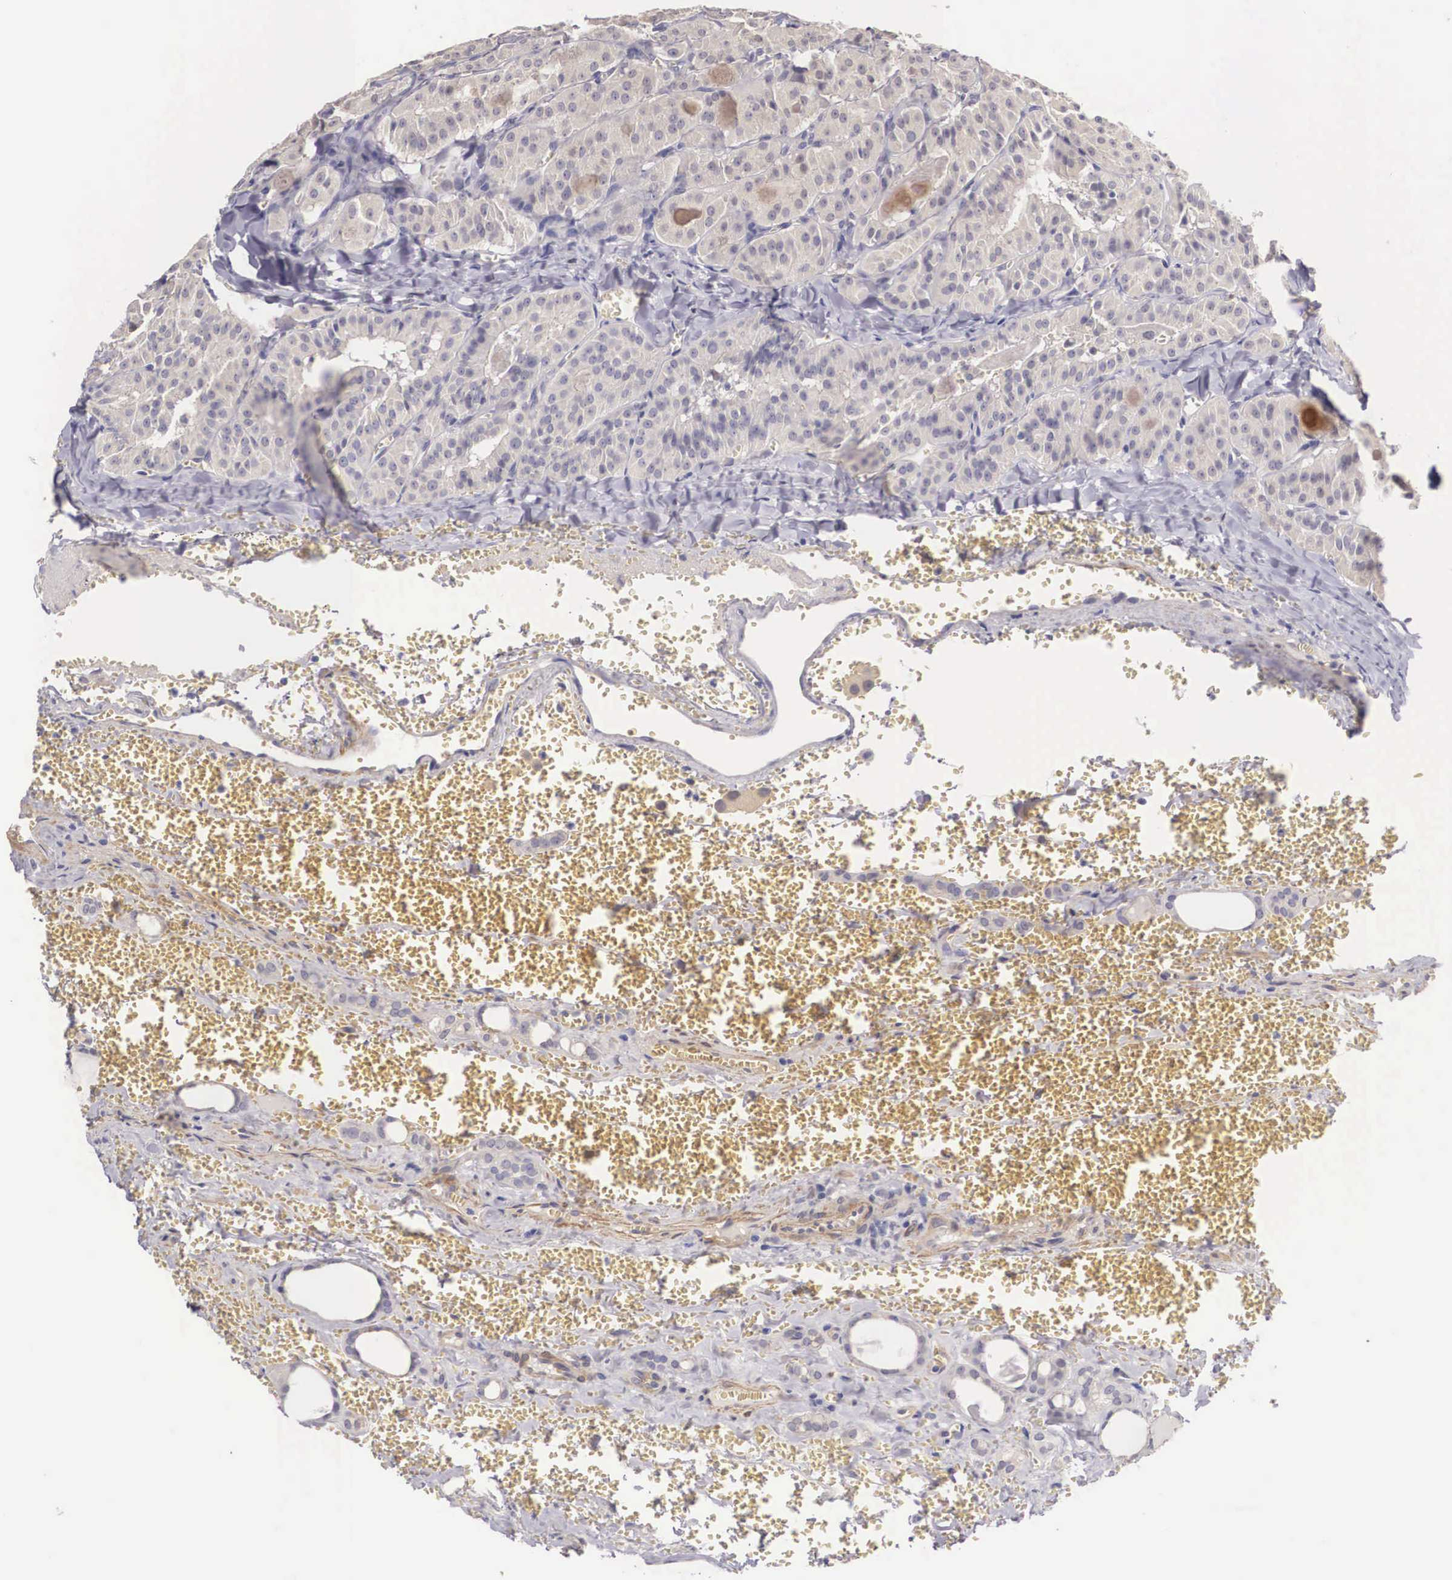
{"staining": {"intensity": "negative", "quantity": "none", "location": "none"}, "tissue": "thyroid cancer", "cell_type": "Tumor cells", "image_type": "cancer", "snomed": [{"axis": "morphology", "description": "Carcinoma, NOS"}, {"axis": "topography", "description": "Thyroid gland"}], "caption": "Tumor cells show no significant expression in carcinoma (thyroid). (Brightfield microscopy of DAB (3,3'-diaminobenzidine) IHC at high magnification).", "gene": "ENOX2", "patient": {"sex": "male", "age": 76}}